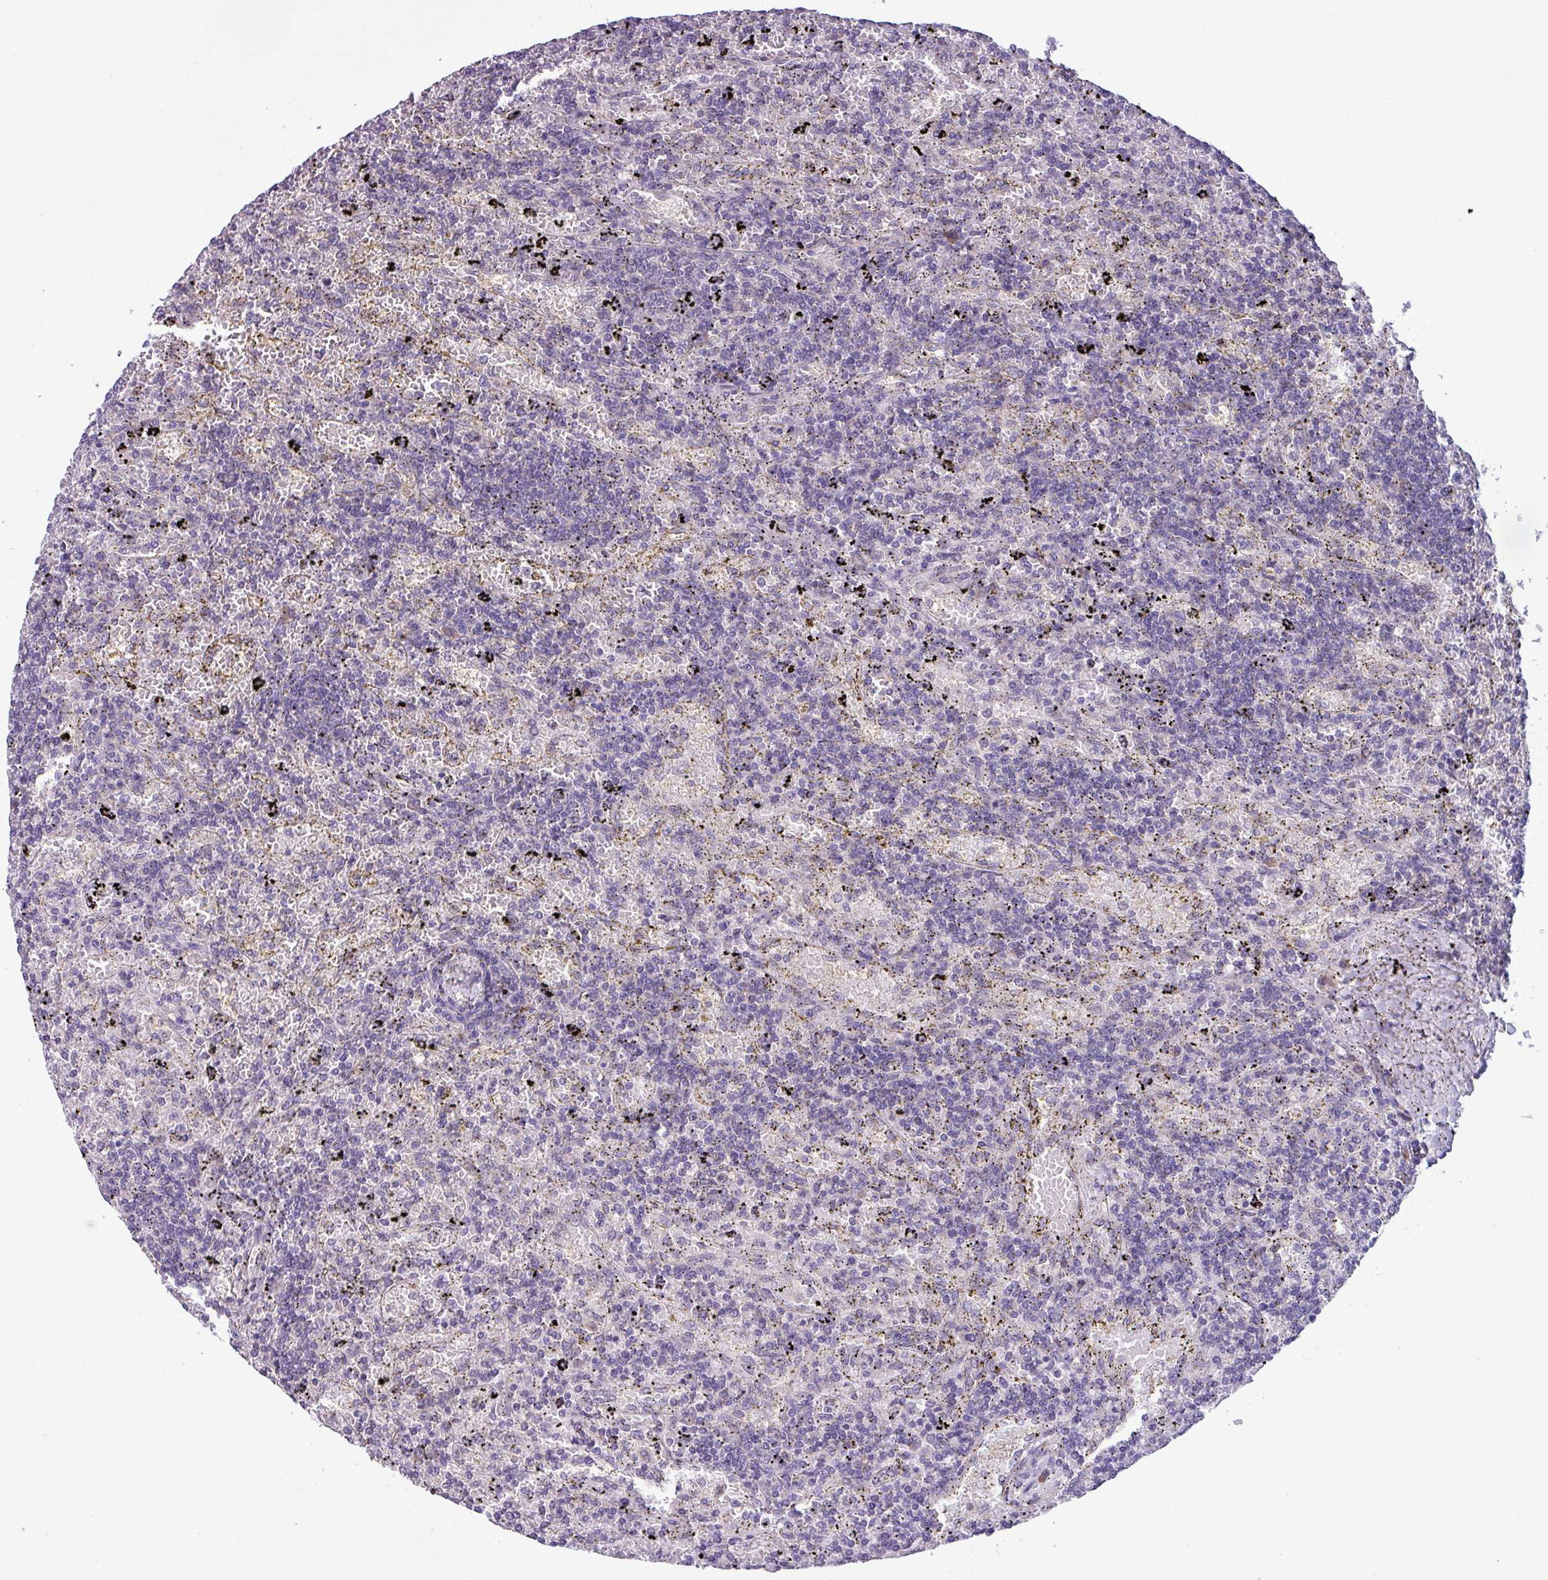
{"staining": {"intensity": "negative", "quantity": "none", "location": "none"}, "tissue": "lymphoma", "cell_type": "Tumor cells", "image_type": "cancer", "snomed": [{"axis": "morphology", "description": "Malignant lymphoma, non-Hodgkin's type, Low grade"}, {"axis": "topography", "description": "Spleen"}], "caption": "IHC histopathology image of neoplastic tissue: low-grade malignant lymphoma, non-Hodgkin's type stained with DAB (3,3'-diaminobenzidine) exhibits no significant protein positivity in tumor cells.", "gene": "C20orf27", "patient": {"sex": "male", "age": 76}}